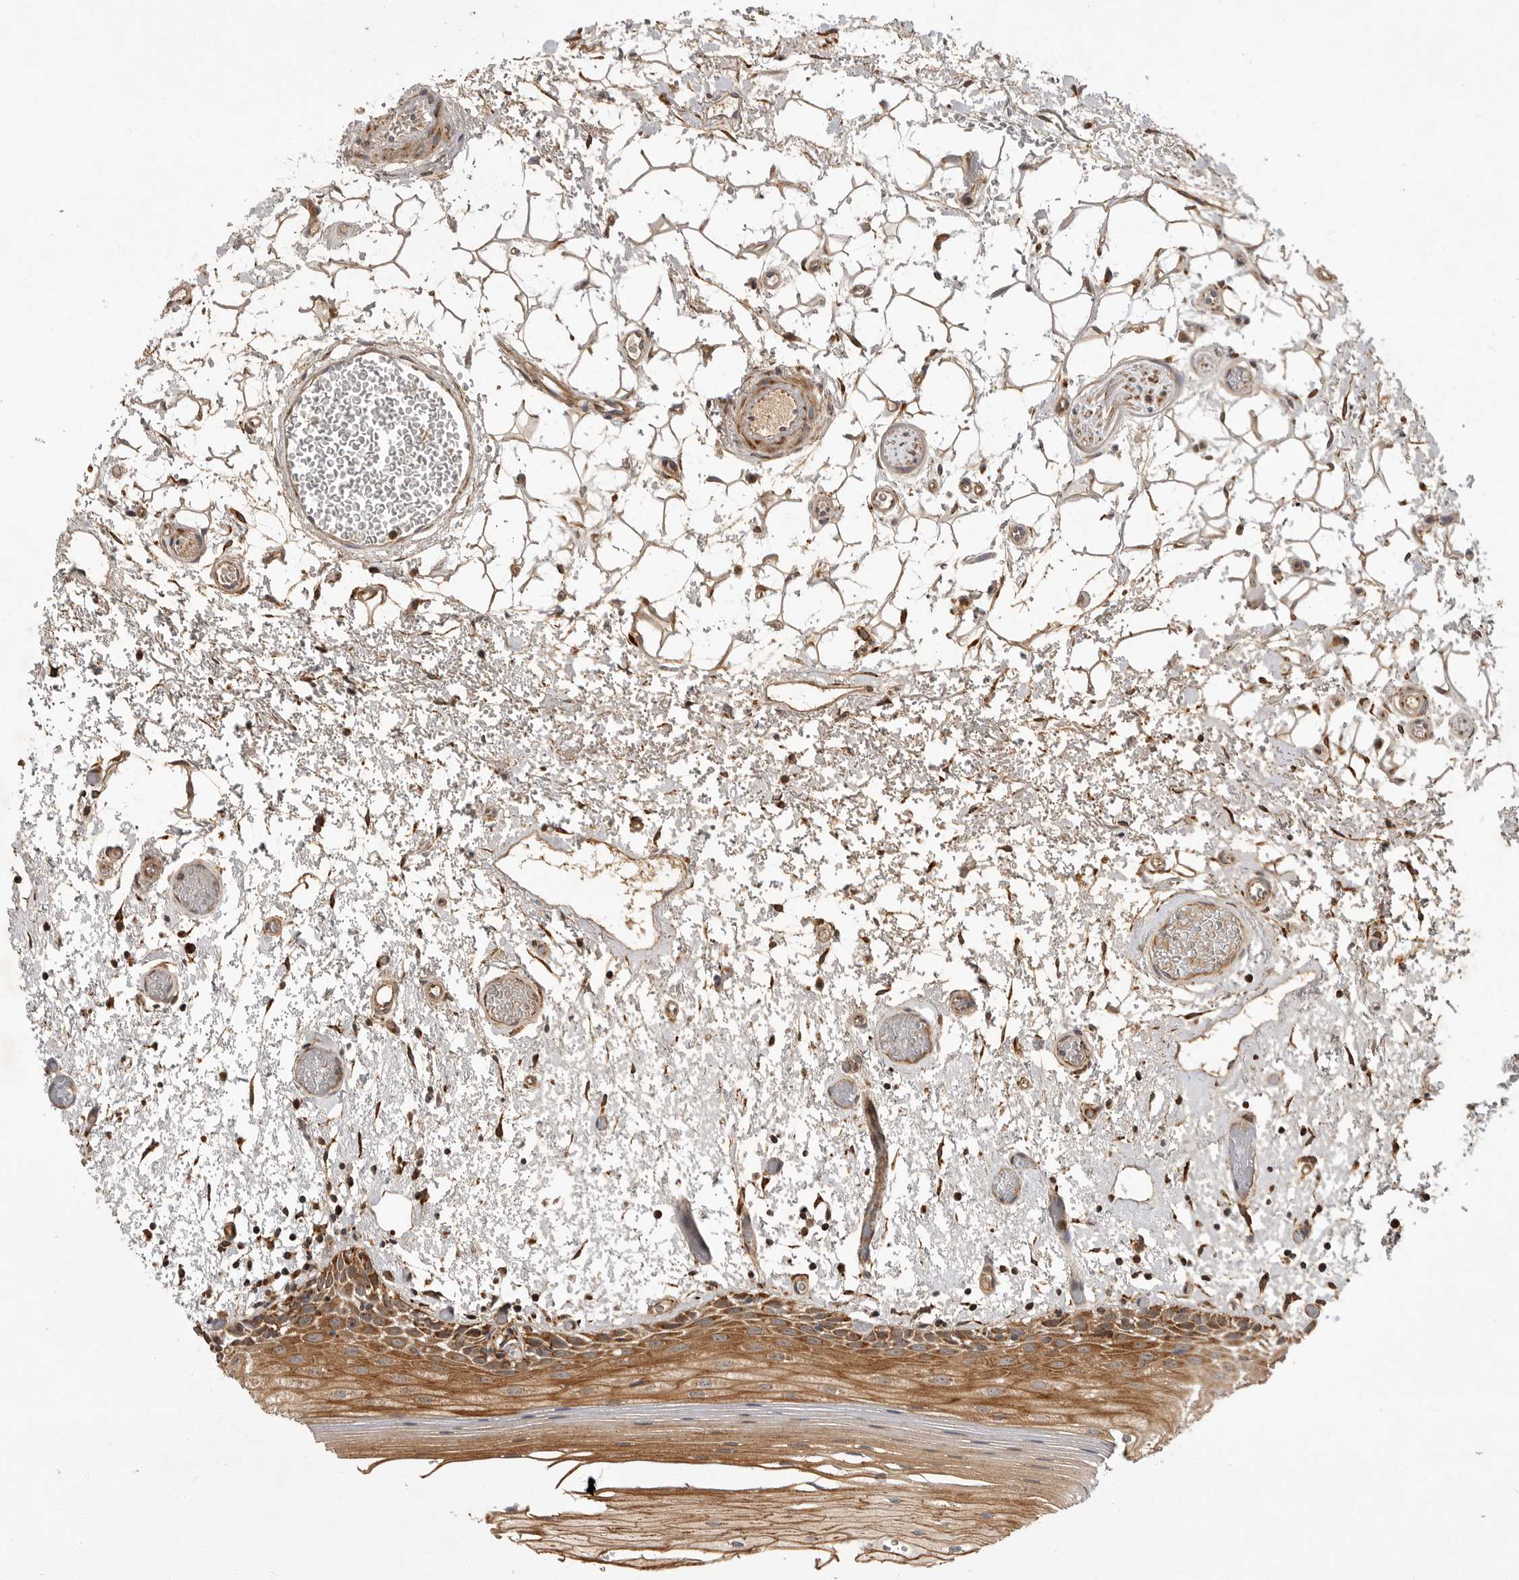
{"staining": {"intensity": "moderate", "quantity": ">75%", "location": "cytoplasmic/membranous"}, "tissue": "oral mucosa", "cell_type": "Squamous epithelial cells", "image_type": "normal", "snomed": [{"axis": "morphology", "description": "Normal tissue, NOS"}, {"axis": "topography", "description": "Oral tissue"}], "caption": "Immunohistochemical staining of normal human oral mucosa reveals medium levels of moderate cytoplasmic/membranous positivity in approximately >75% of squamous epithelial cells. Nuclei are stained in blue.", "gene": "KYAT3", "patient": {"sex": "male", "age": 52}}